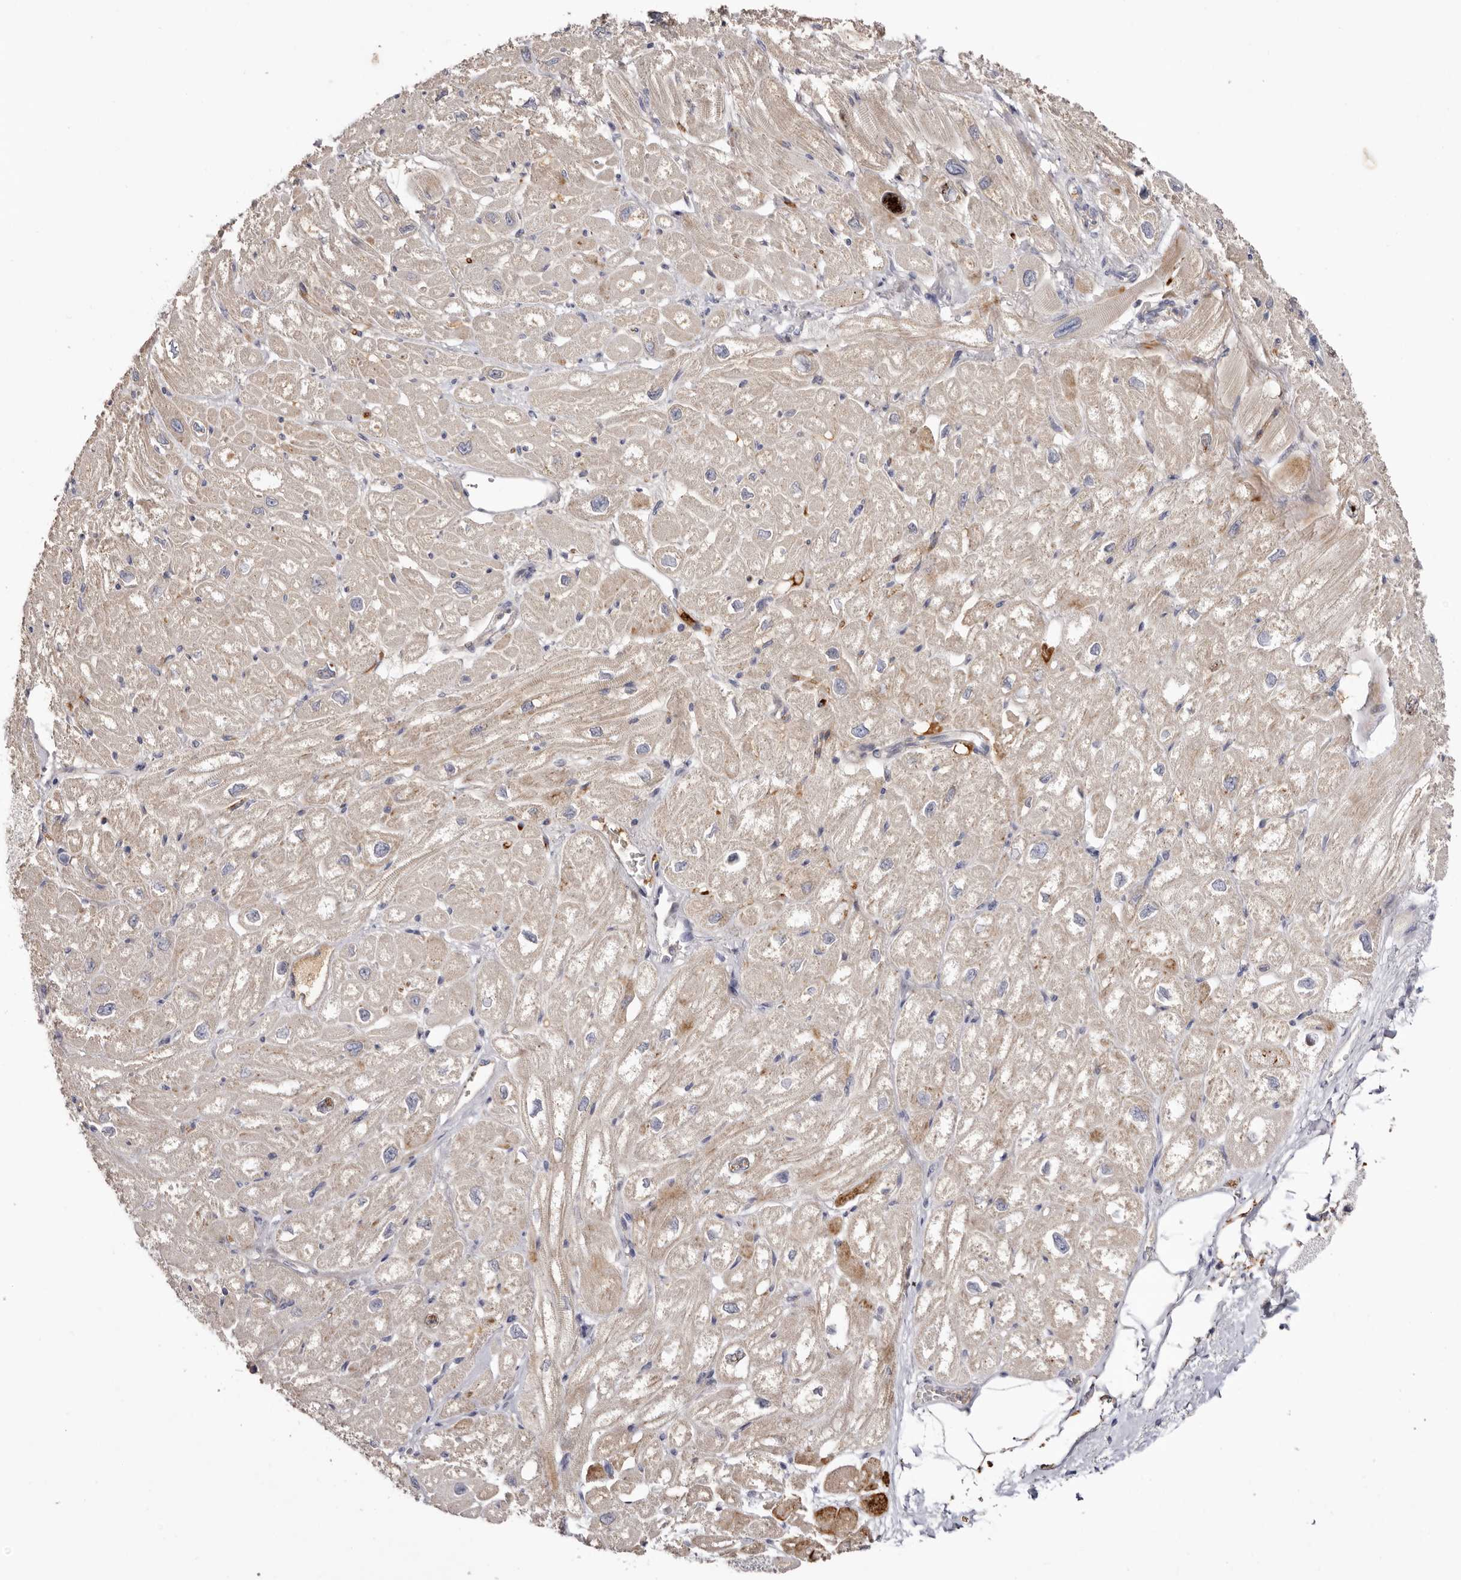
{"staining": {"intensity": "weak", "quantity": "25%-75%", "location": "cytoplasmic/membranous"}, "tissue": "heart muscle", "cell_type": "Cardiomyocytes", "image_type": "normal", "snomed": [{"axis": "morphology", "description": "Normal tissue, NOS"}, {"axis": "topography", "description": "Heart"}], "caption": "Immunohistochemical staining of unremarkable human heart muscle demonstrates 25%-75% levels of weak cytoplasmic/membranous protein expression in approximately 25%-75% of cardiomyocytes.", "gene": "LMLN", "patient": {"sex": "male", "age": 50}}